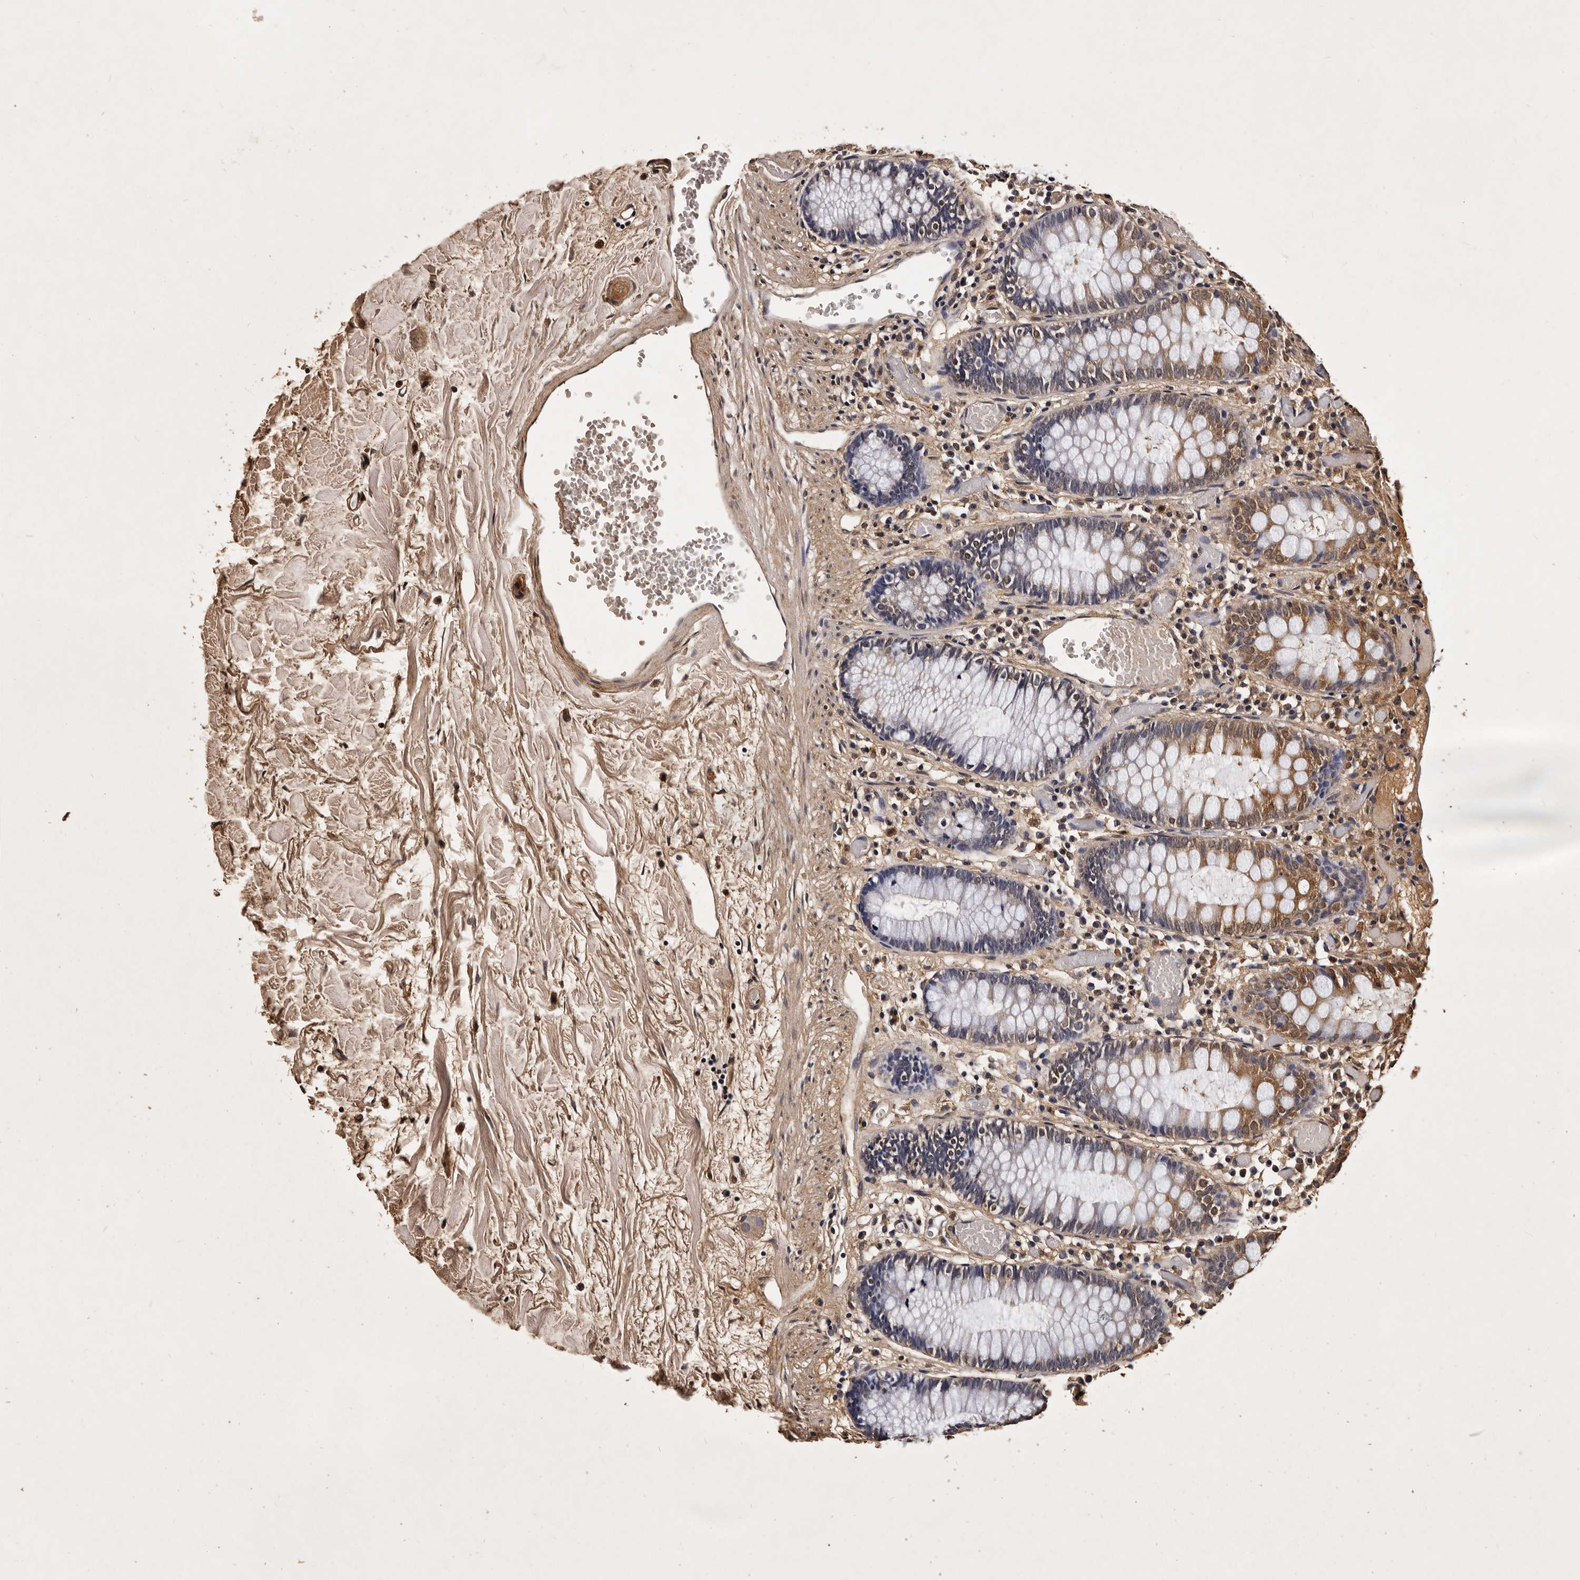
{"staining": {"intensity": "weak", "quantity": ">75%", "location": "cytoplasmic/membranous"}, "tissue": "colon", "cell_type": "Endothelial cells", "image_type": "normal", "snomed": [{"axis": "morphology", "description": "Normal tissue, NOS"}, {"axis": "topography", "description": "Colon"}], "caption": "Weak cytoplasmic/membranous staining is seen in about >75% of endothelial cells in normal colon.", "gene": "PARS2", "patient": {"sex": "male", "age": 14}}